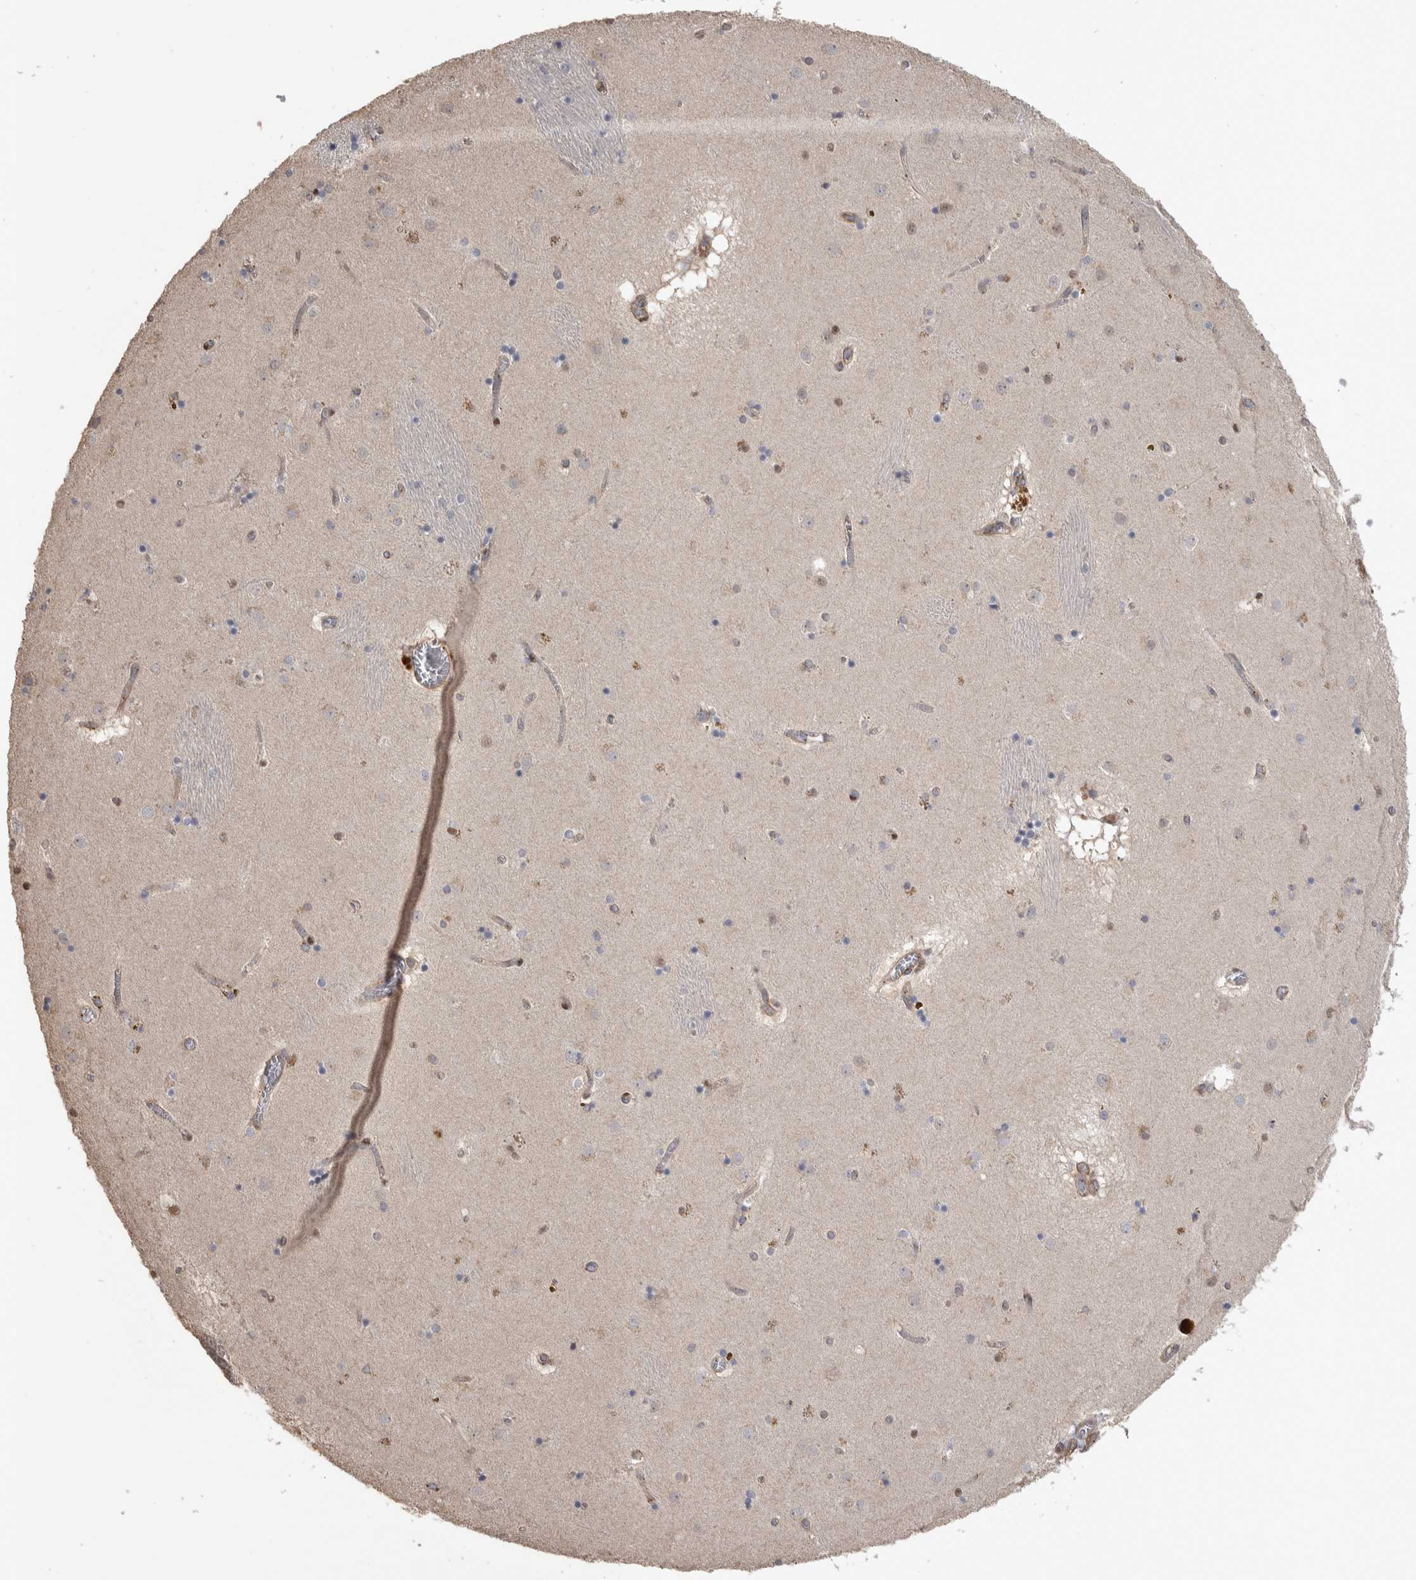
{"staining": {"intensity": "moderate", "quantity": "<25%", "location": "cytoplasmic/membranous"}, "tissue": "caudate", "cell_type": "Glial cells", "image_type": "normal", "snomed": [{"axis": "morphology", "description": "Normal tissue, NOS"}, {"axis": "topography", "description": "Lateral ventricle wall"}], "caption": "Unremarkable caudate was stained to show a protein in brown. There is low levels of moderate cytoplasmic/membranous positivity in approximately <25% of glial cells.", "gene": "IFRD1", "patient": {"sex": "male", "age": 70}}